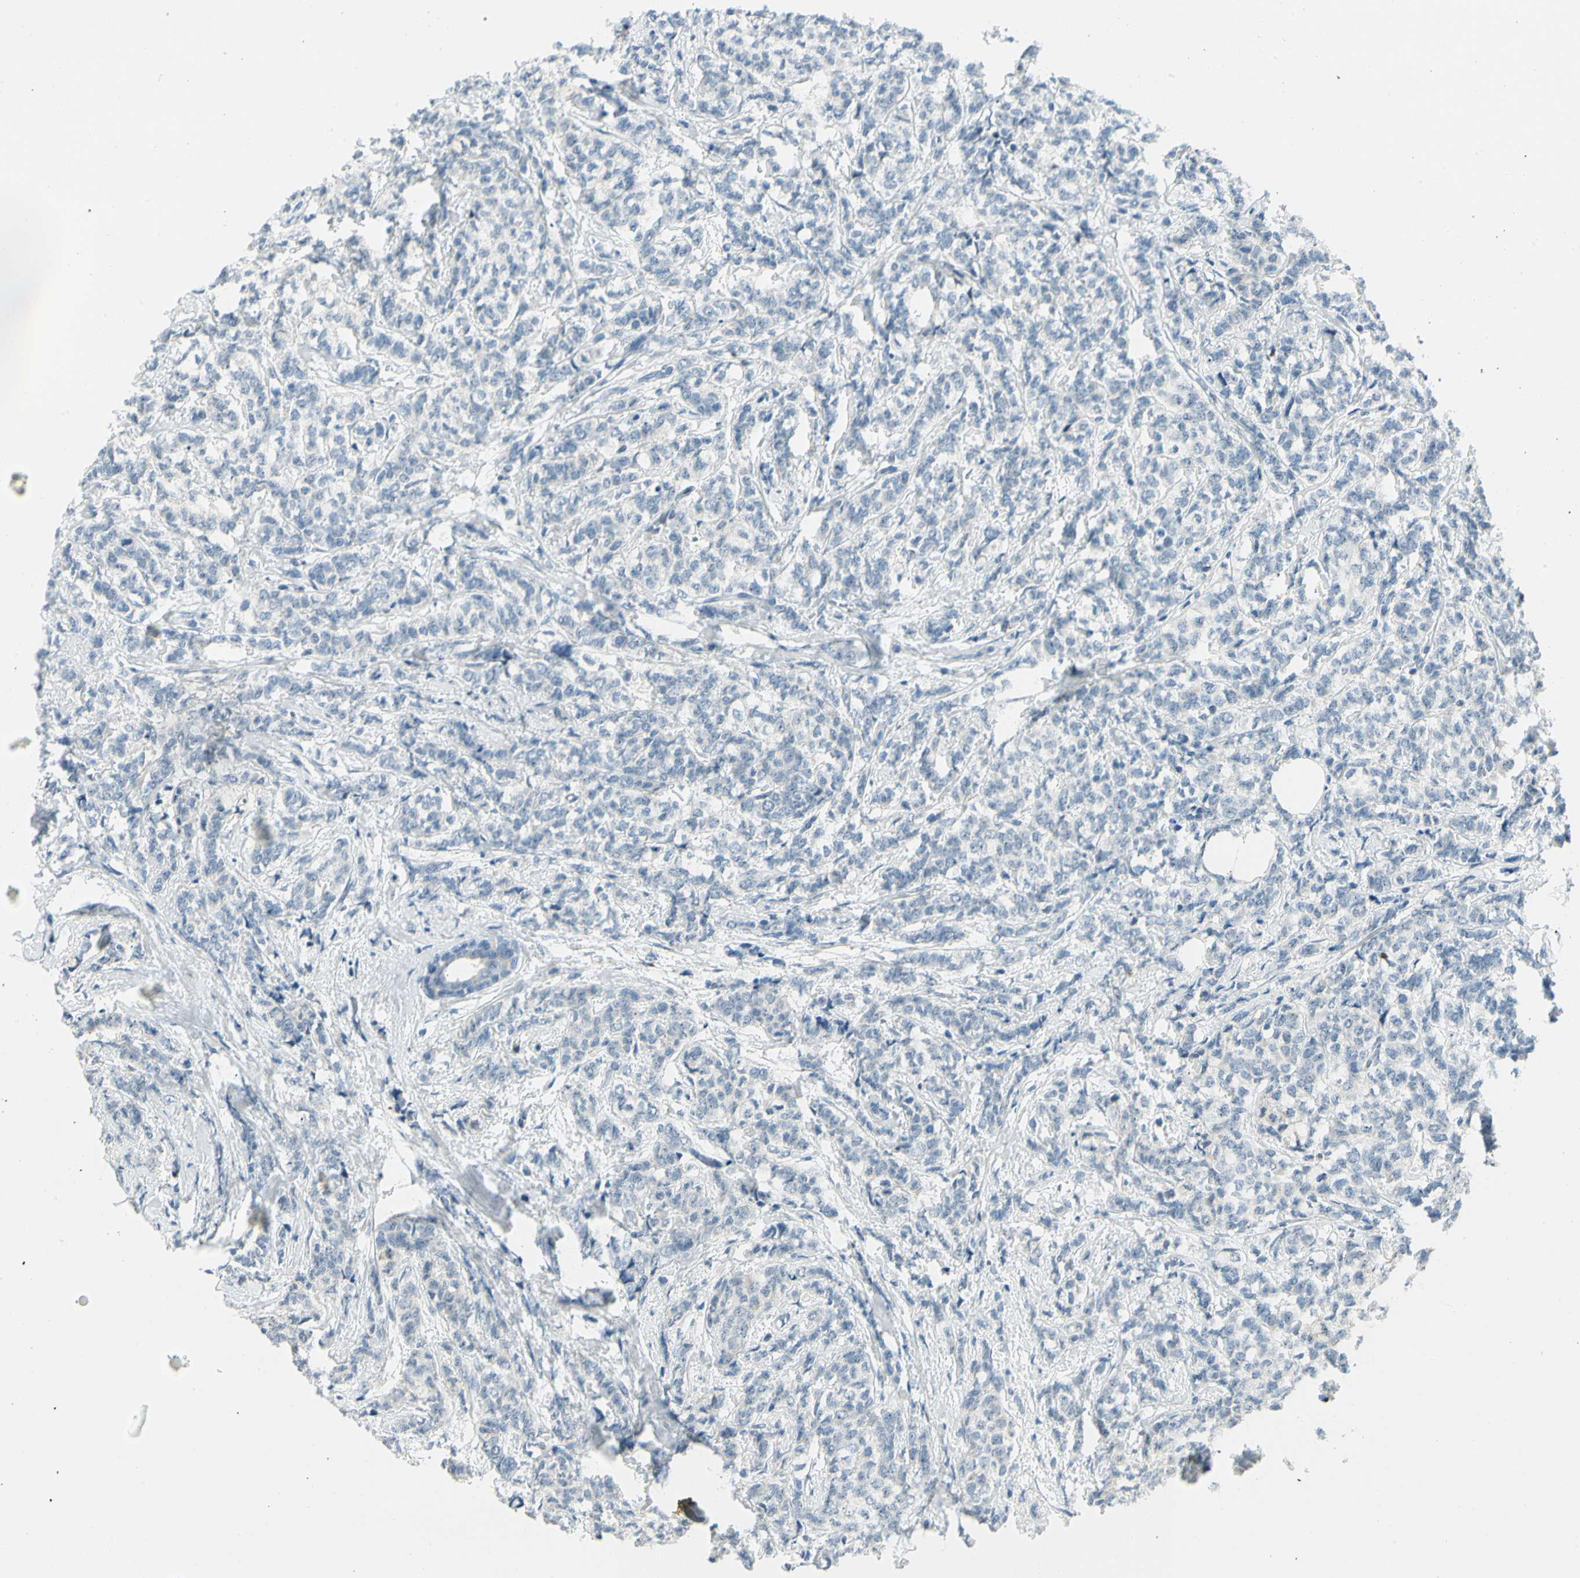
{"staining": {"intensity": "weak", "quantity": "<25%", "location": "nuclear"}, "tissue": "breast cancer", "cell_type": "Tumor cells", "image_type": "cancer", "snomed": [{"axis": "morphology", "description": "Lobular carcinoma"}, {"axis": "topography", "description": "Breast"}], "caption": "This is a micrograph of immunohistochemistry staining of breast lobular carcinoma, which shows no expression in tumor cells. (DAB immunohistochemistry, high magnification).", "gene": "ZSCAN1", "patient": {"sex": "female", "age": 60}}